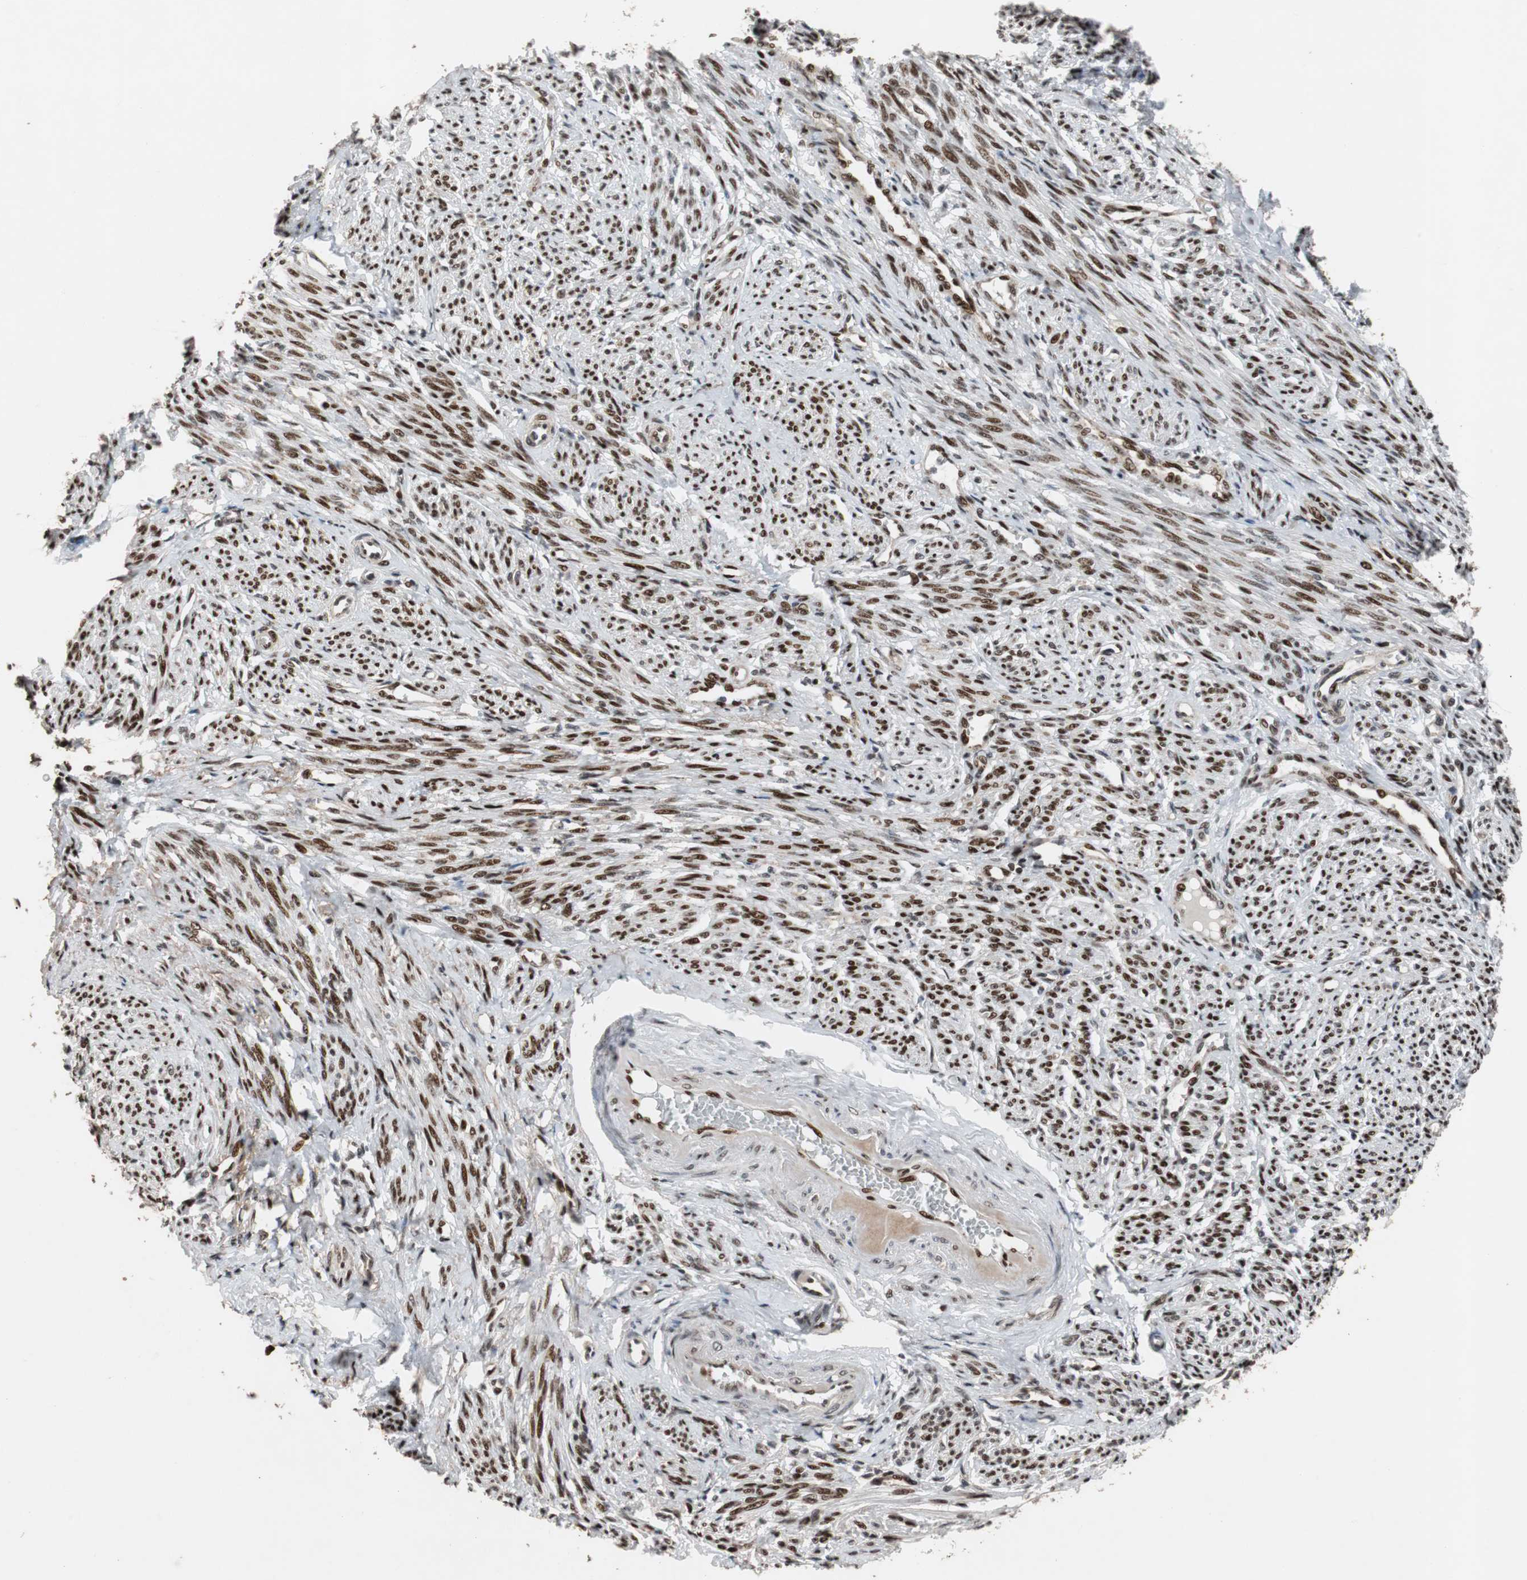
{"staining": {"intensity": "strong", "quantity": ">75%", "location": "nuclear"}, "tissue": "smooth muscle", "cell_type": "Smooth muscle cells", "image_type": "normal", "snomed": [{"axis": "morphology", "description": "Normal tissue, NOS"}, {"axis": "topography", "description": "Smooth muscle"}], "caption": "Immunohistochemistry histopathology image of normal human smooth muscle stained for a protein (brown), which reveals high levels of strong nuclear staining in approximately >75% of smooth muscle cells.", "gene": "NBL1", "patient": {"sex": "female", "age": 65}}